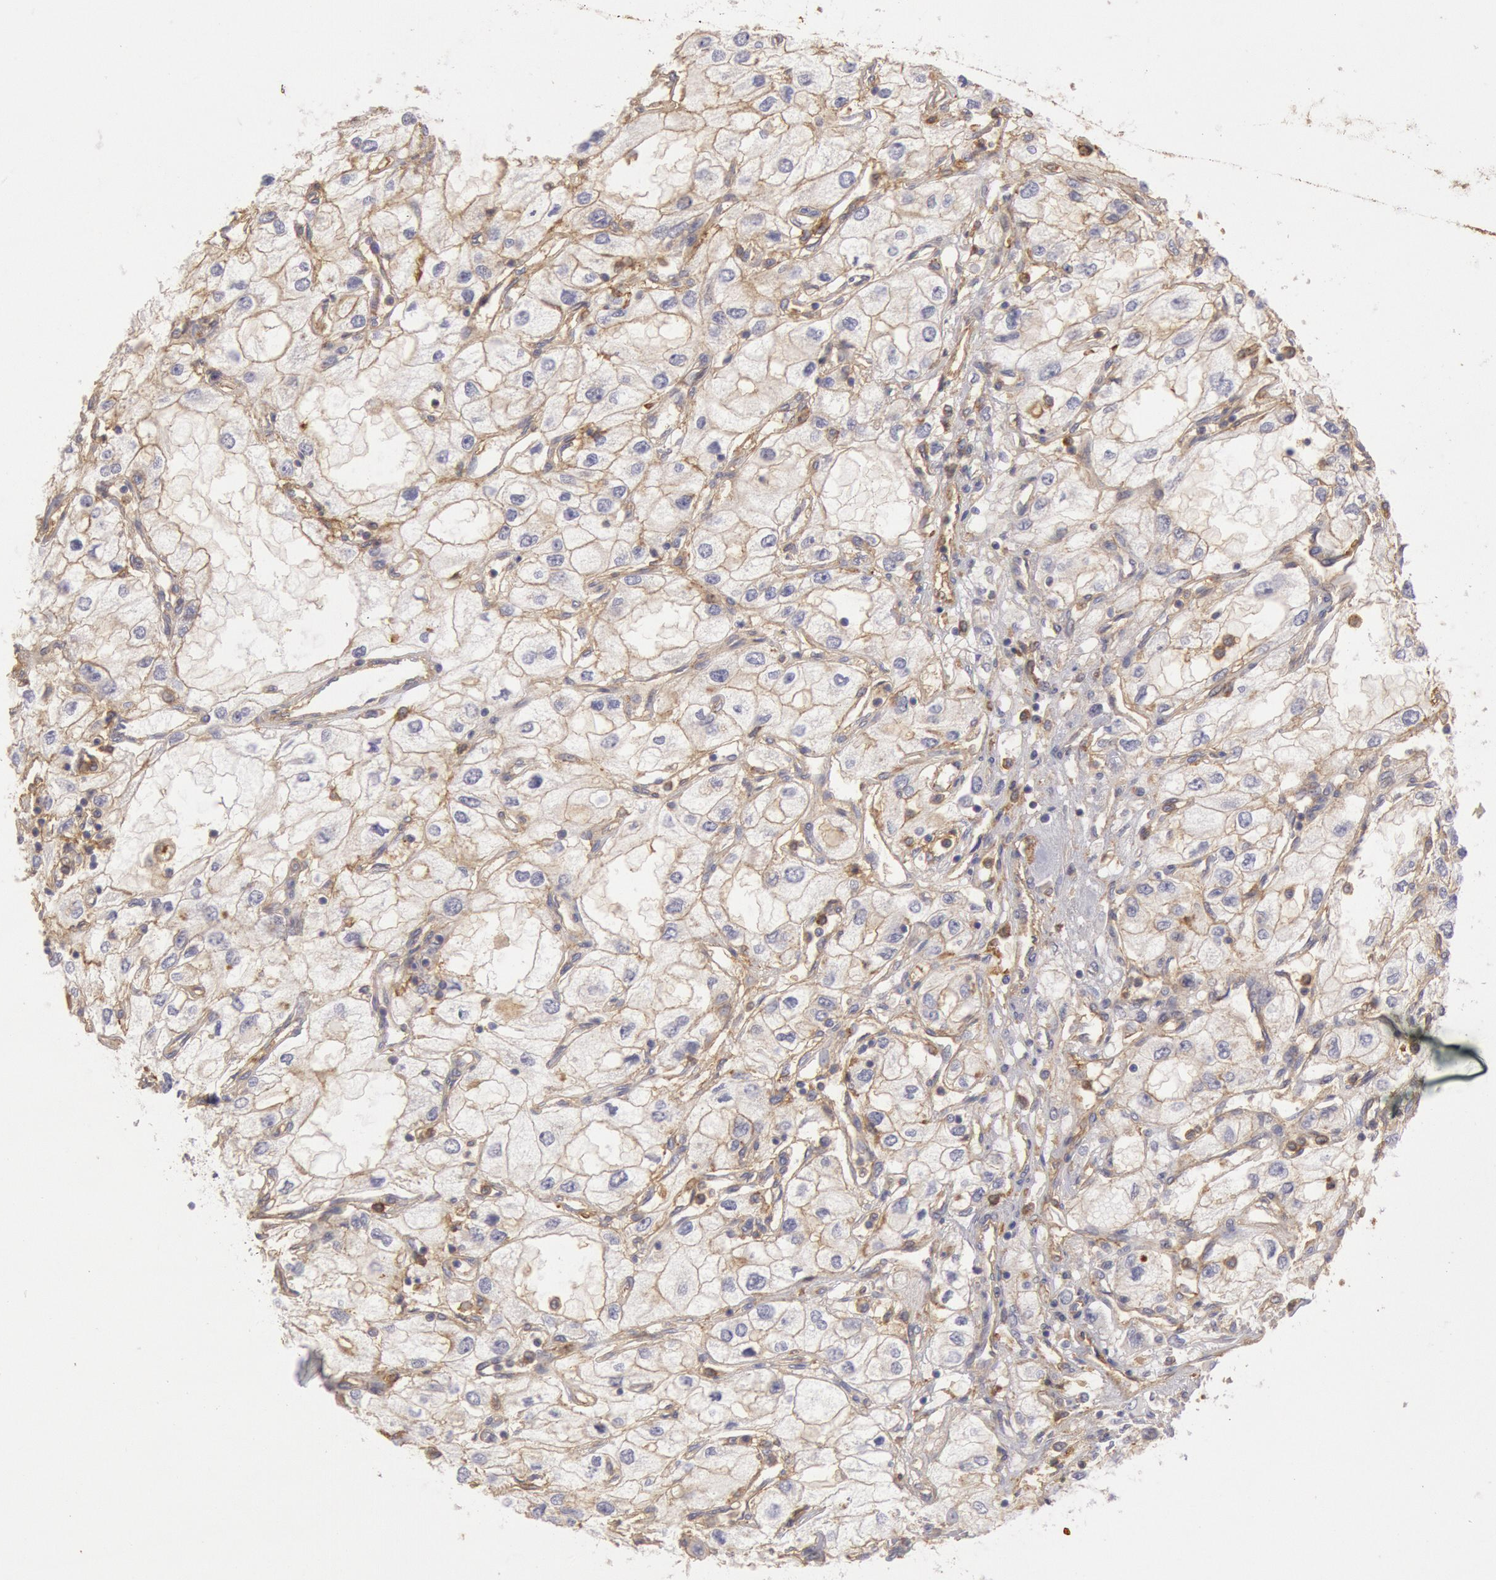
{"staining": {"intensity": "weak", "quantity": "25%-75%", "location": "cytoplasmic/membranous"}, "tissue": "renal cancer", "cell_type": "Tumor cells", "image_type": "cancer", "snomed": [{"axis": "morphology", "description": "Adenocarcinoma, NOS"}, {"axis": "topography", "description": "Kidney"}], "caption": "A brown stain highlights weak cytoplasmic/membranous staining of a protein in human renal adenocarcinoma tumor cells.", "gene": "SNAP23", "patient": {"sex": "male", "age": 57}}